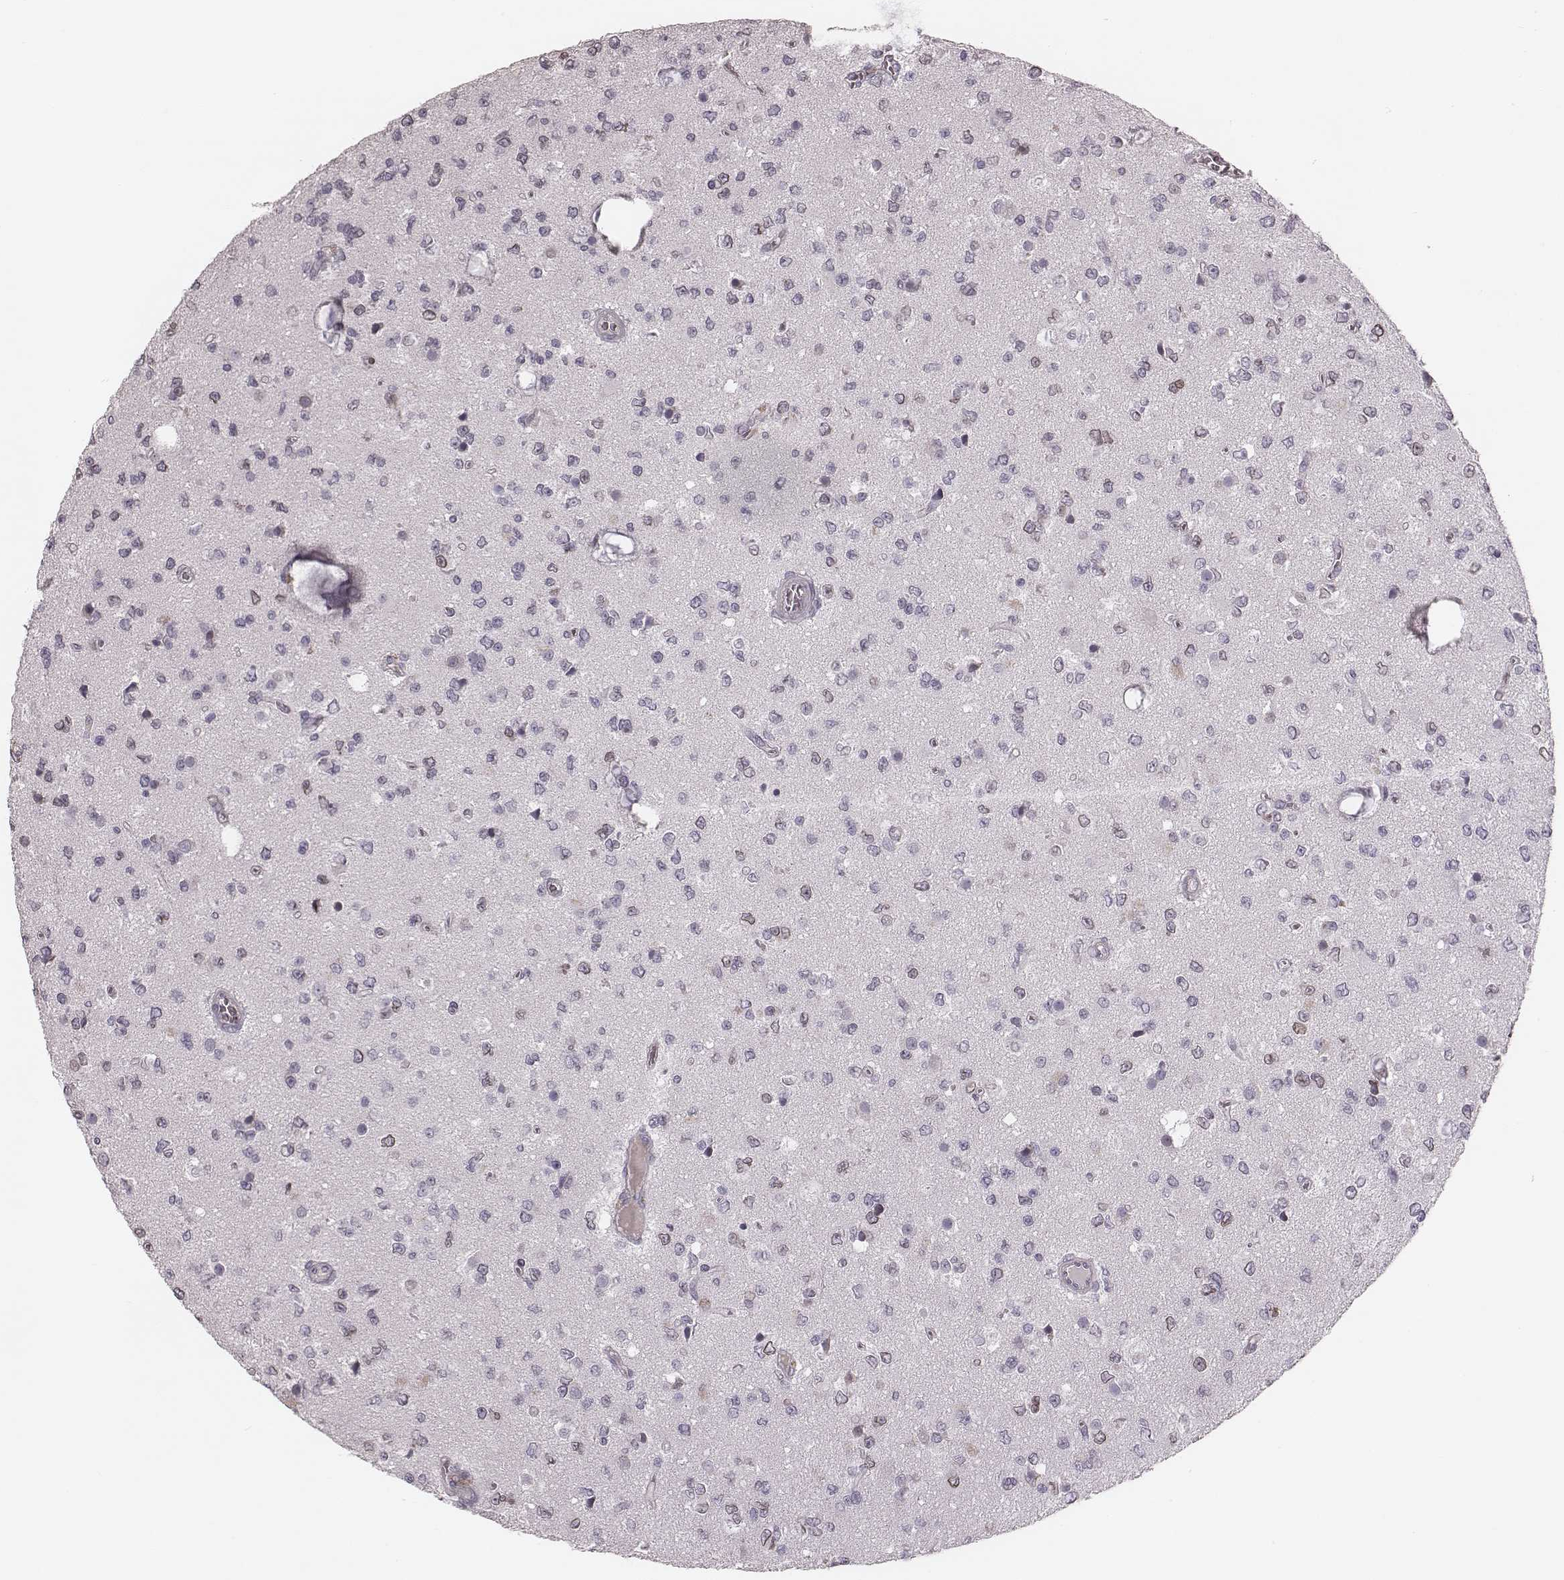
{"staining": {"intensity": "negative", "quantity": "none", "location": "none"}, "tissue": "glioma", "cell_type": "Tumor cells", "image_type": "cancer", "snomed": [{"axis": "morphology", "description": "Glioma, malignant, Low grade"}, {"axis": "topography", "description": "Brain"}], "caption": "The immunohistochemistry (IHC) histopathology image has no significant expression in tumor cells of glioma tissue. The staining is performed using DAB brown chromogen with nuclei counter-stained in using hematoxylin.", "gene": "S100Z", "patient": {"sex": "female", "age": 45}}